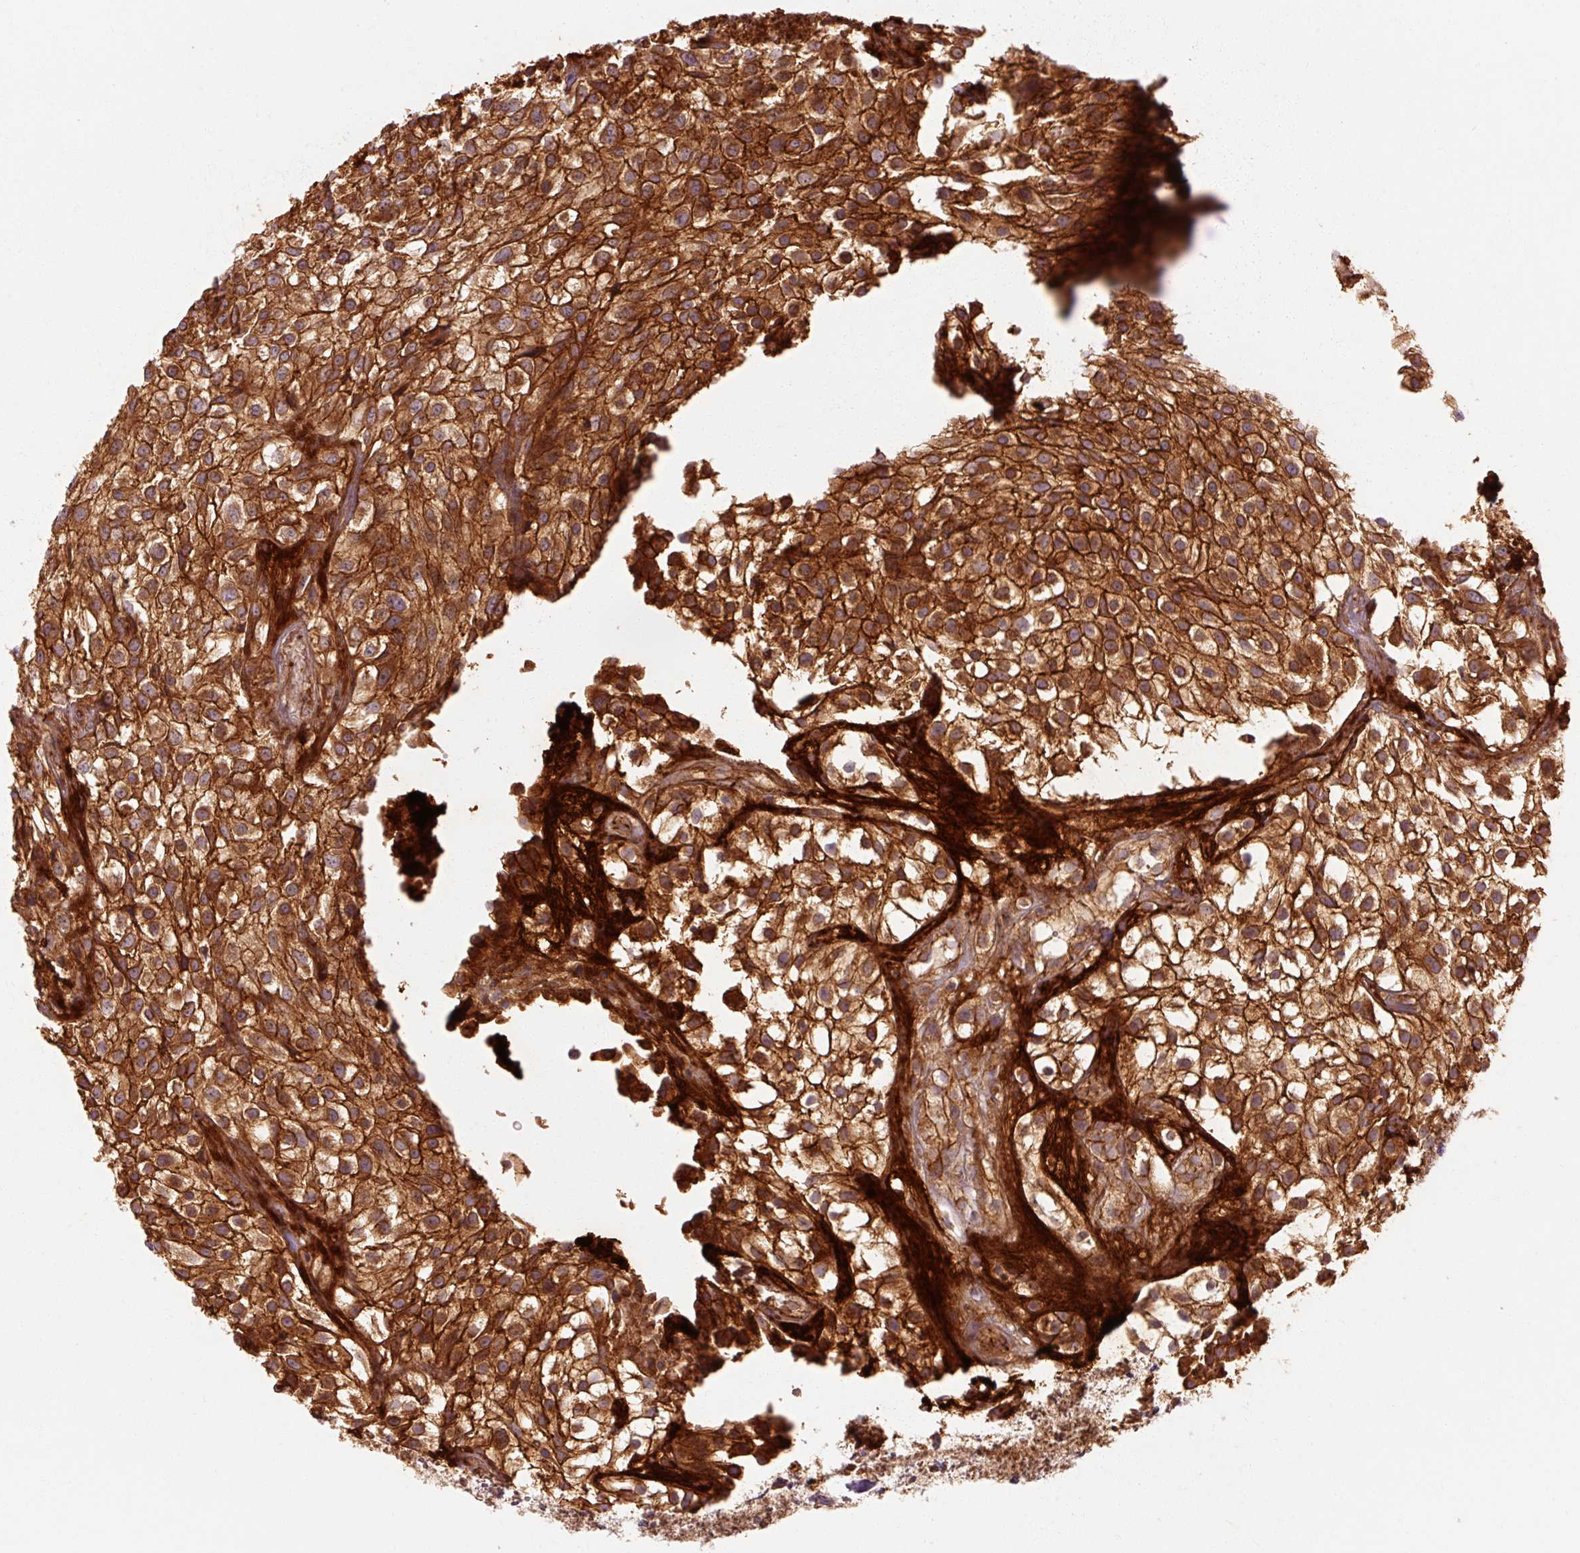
{"staining": {"intensity": "strong", "quantity": ">75%", "location": "cytoplasmic/membranous"}, "tissue": "urothelial cancer", "cell_type": "Tumor cells", "image_type": "cancer", "snomed": [{"axis": "morphology", "description": "Urothelial carcinoma, High grade"}, {"axis": "topography", "description": "Urinary bladder"}], "caption": "Urothelial carcinoma (high-grade) stained for a protein exhibits strong cytoplasmic/membranous positivity in tumor cells.", "gene": "CTNNA1", "patient": {"sex": "male", "age": 56}}